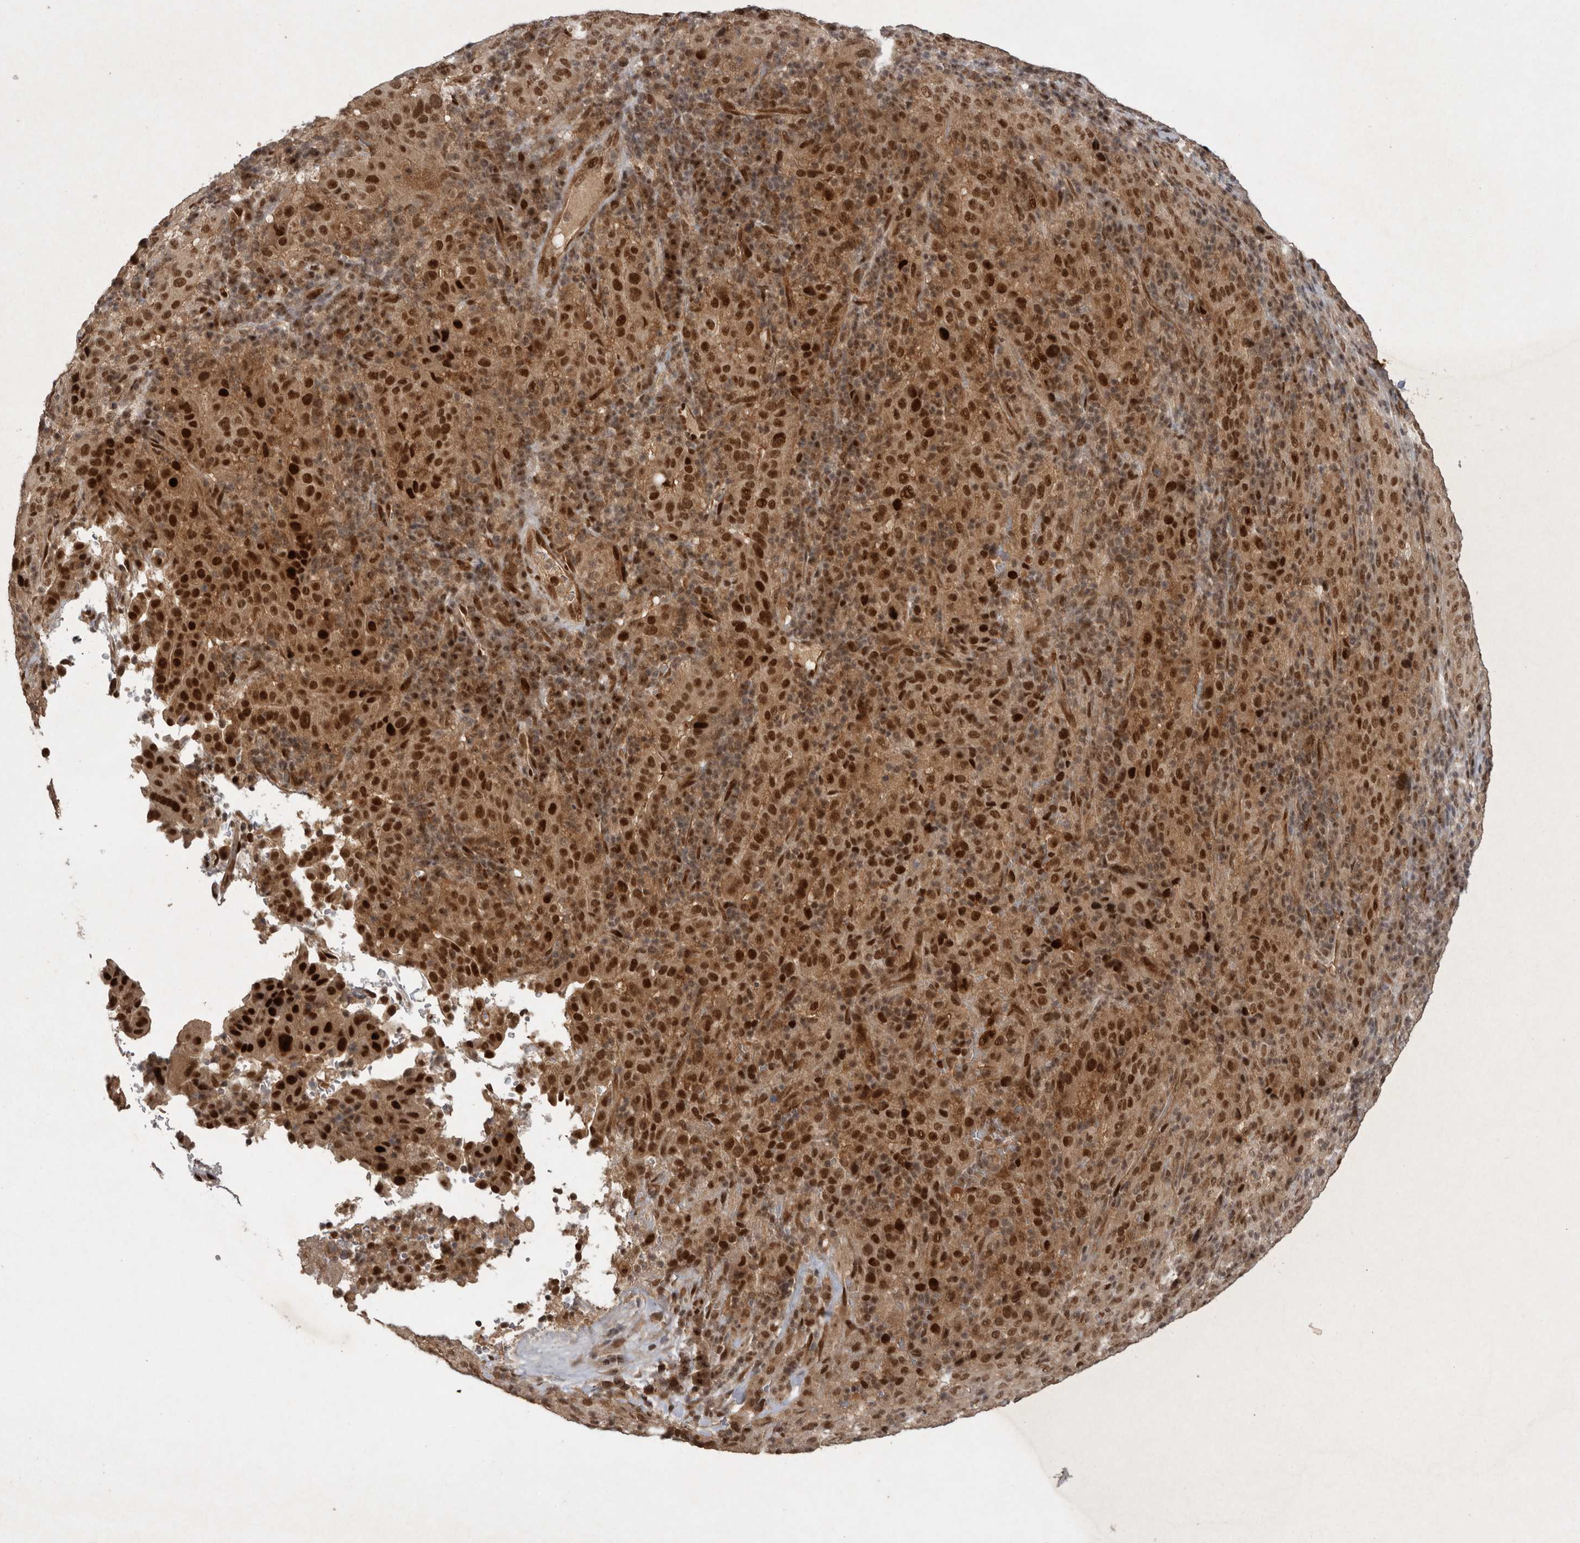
{"staining": {"intensity": "strong", "quantity": ">75%", "location": "nuclear"}, "tissue": "pancreatic cancer", "cell_type": "Tumor cells", "image_type": "cancer", "snomed": [{"axis": "morphology", "description": "Adenocarcinoma, NOS"}, {"axis": "topography", "description": "Pancreas"}], "caption": "Pancreatic cancer tissue shows strong nuclear positivity in about >75% of tumor cells, visualized by immunohistochemistry.", "gene": "CDC27", "patient": {"sex": "male", "age": 63}}